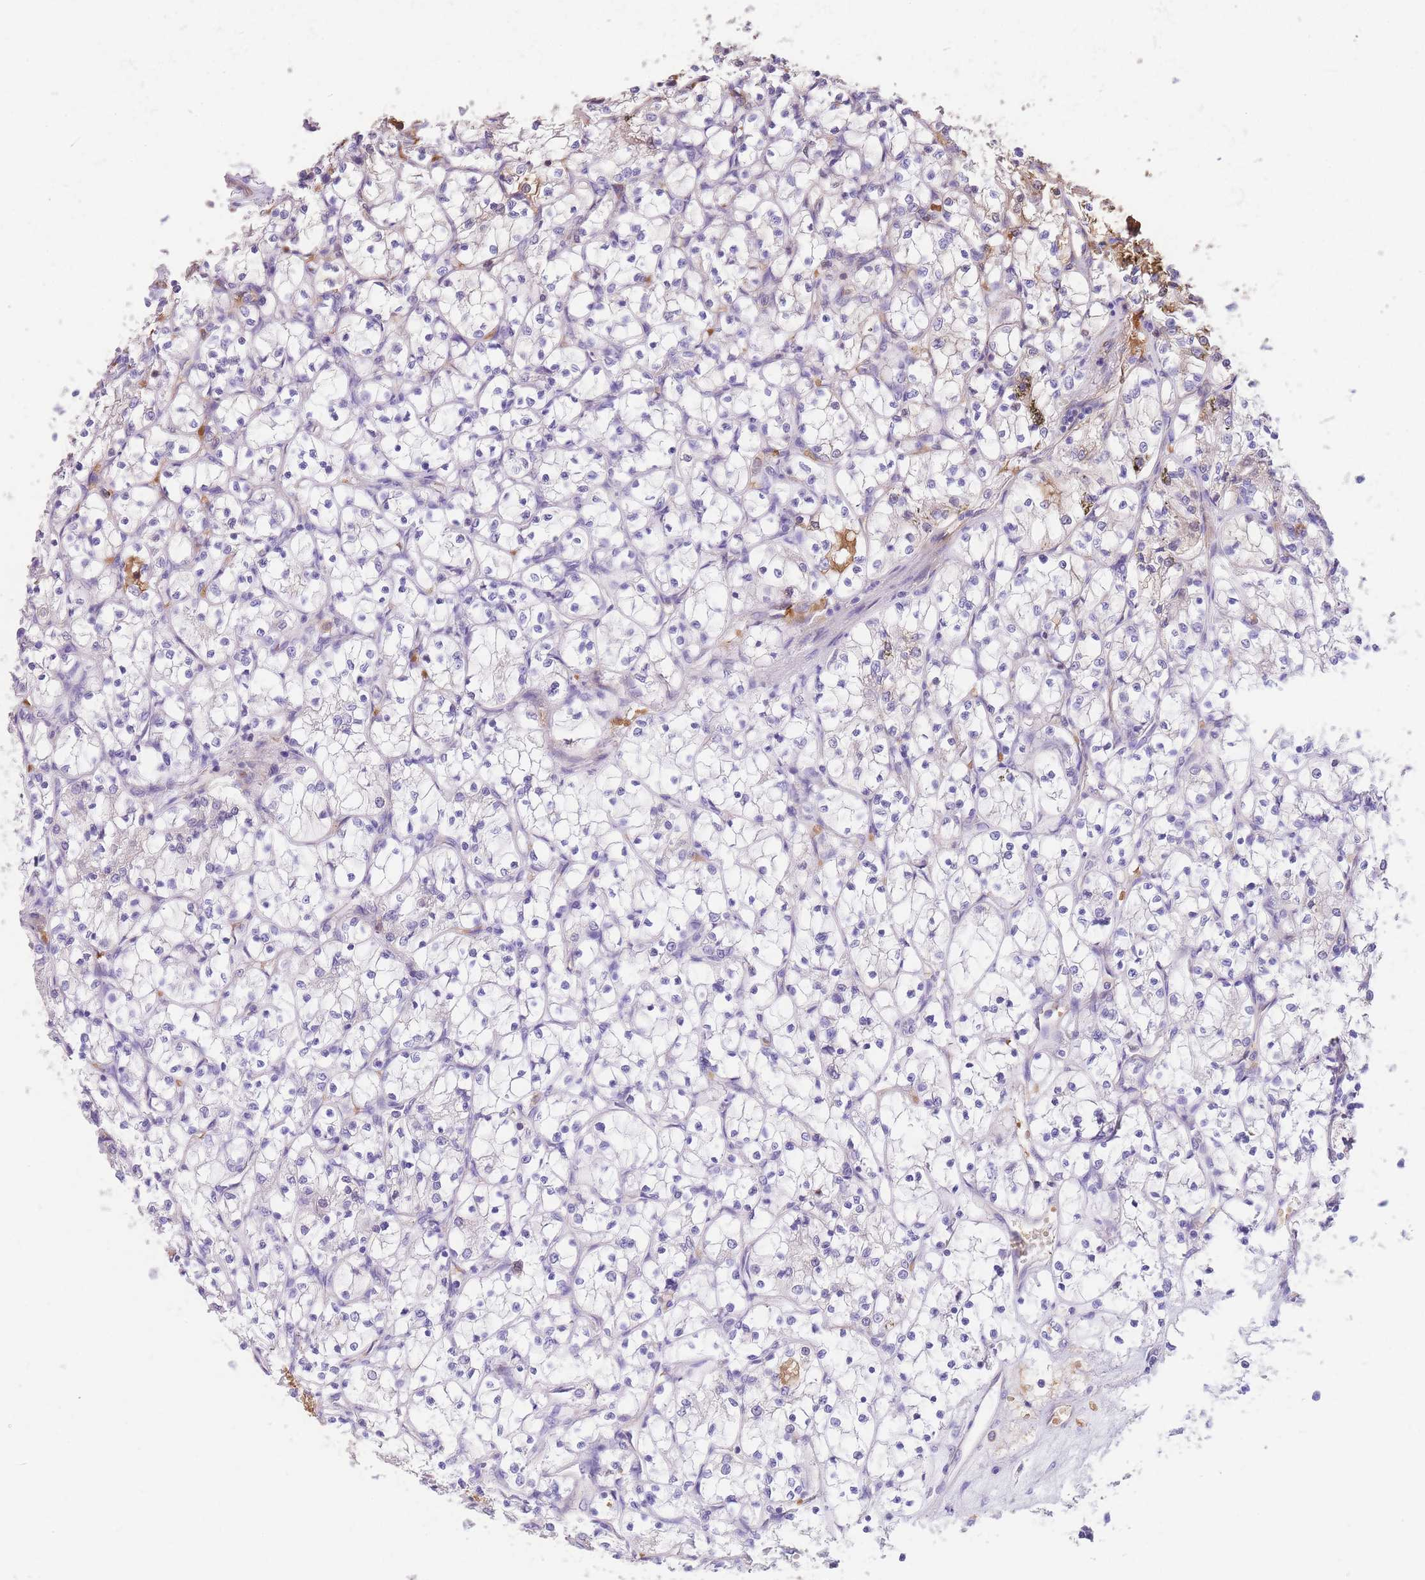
{"staining": {"intensity": "negative", "quantity": "none", "location": "none"}, "tissue": "renal cancer", "cell_type": "Tumor cells", "image_type": "cancer", "snomed": [{"axis": "morphology", "description": "Adenocarcinoma, NOS"}, {"axis": "topography", "description": "Kidney"}], "caption": "Immunohistochemistry of renal adenocarcinoma demonstrates no expression in tumor cells. (Brightfield microscopy of DAB (3,3'-diaminobenzidine) immunohistochemistry at high magnification).", "gene": "ANKRD53", "patient": {"sex": "female", "age": 69}}